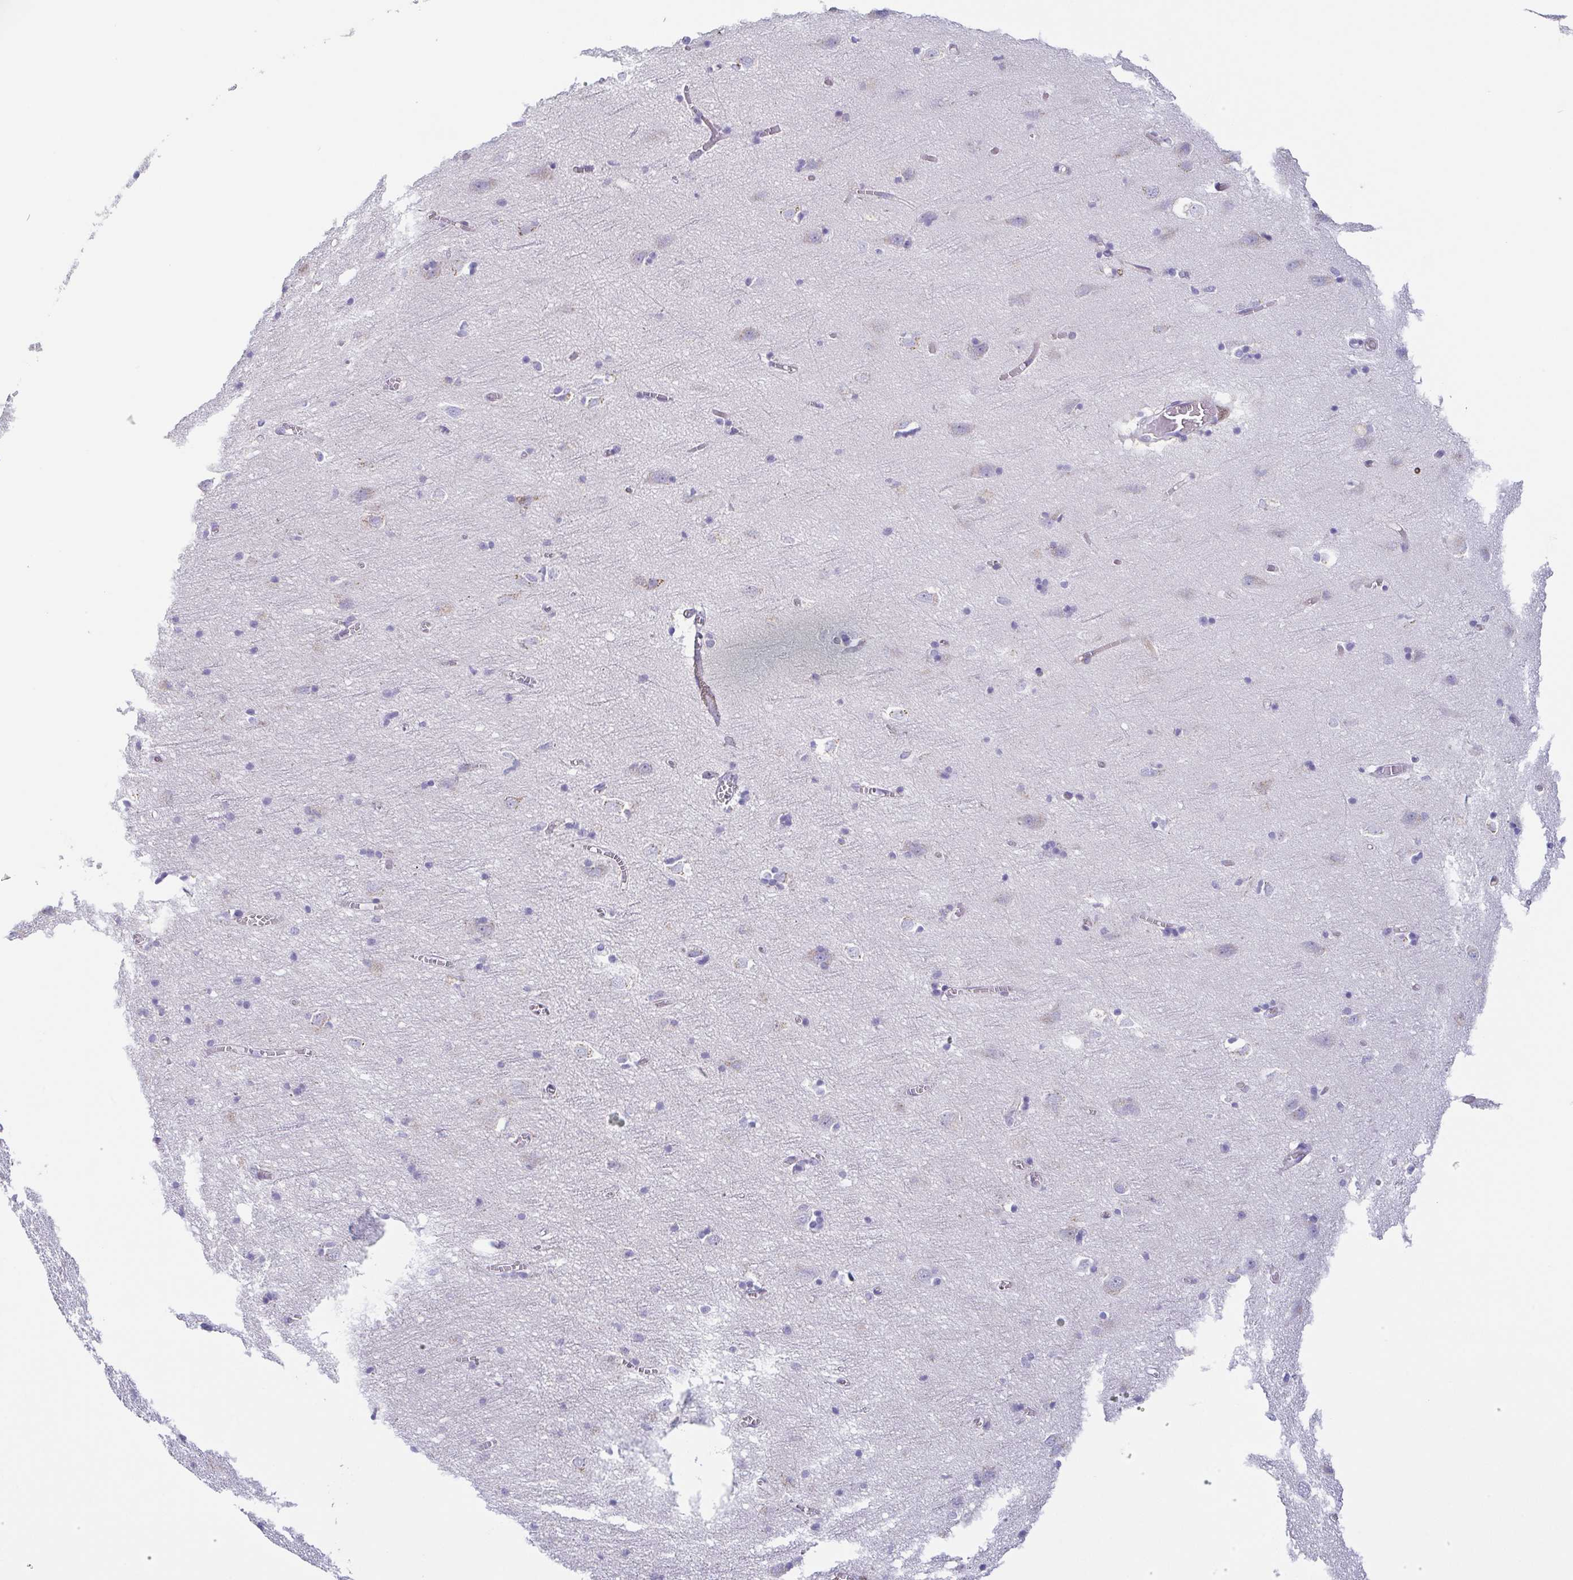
{"staining": {"intensity": "negative", "quantity": "none", "location": "none"}, "tissue": "cerebral cortex", "cell_type": "Endothelial cells", "image_type": "normal", "snomed": [{"axis": "morphology", "description": "Normal tissue, NOS"}, {"axis": "topography", "description": "Cerebral cortex"}], "caption": "Immunohistochemistry (IHC) image of normal cerebral cortex: human cerebral cortex stained with DAB (3,3'-diaminobenzidine) reveals no significant protein positivity in endothelial cells.", "gene": "LDLRAD1", "patient": {"sex": "male", "age": 70}}